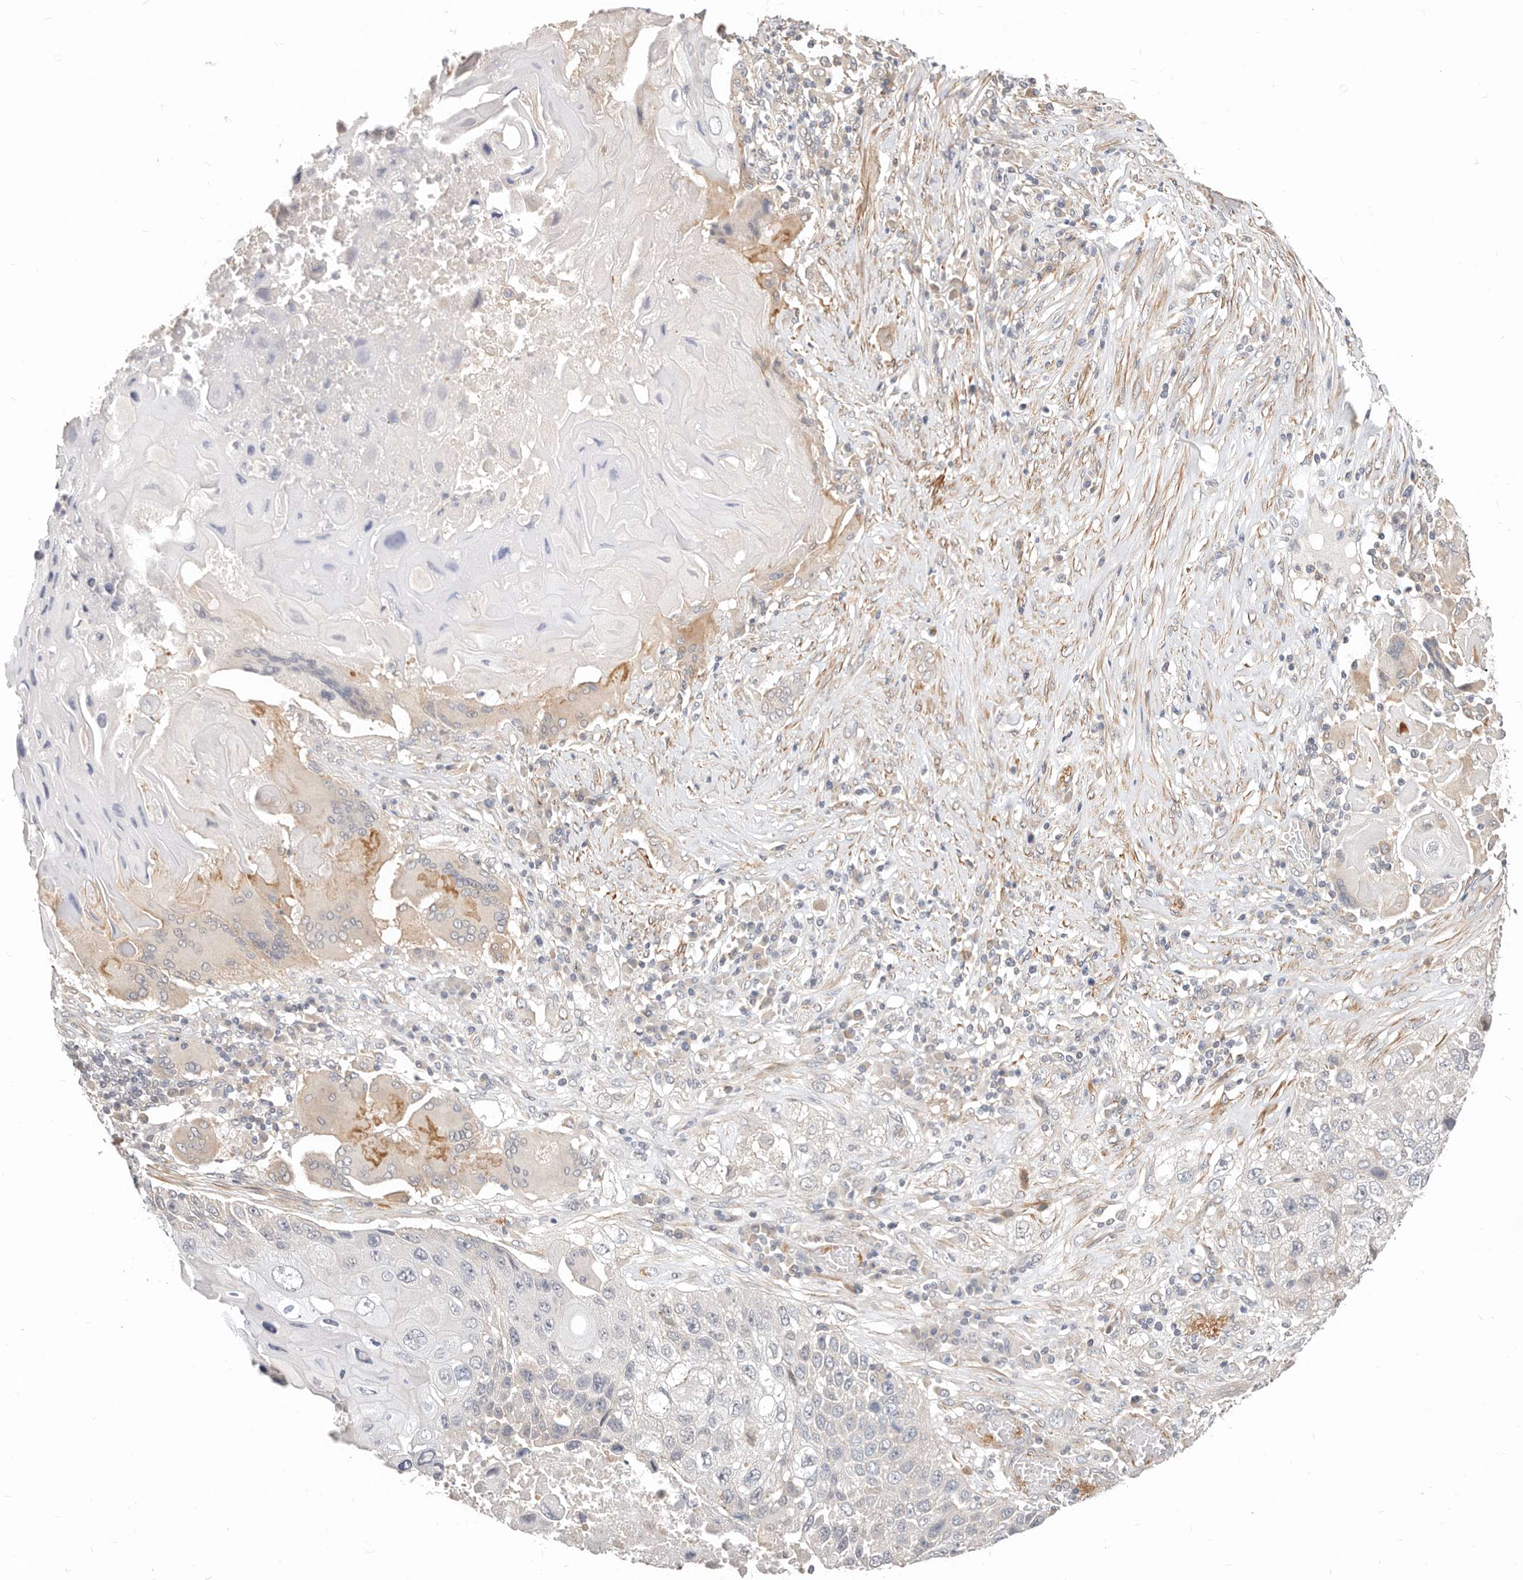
{"staining": {"intensity": "negative", "quantity": "none", "location": "none"}, "tissue": "lung cancer", "cell_type": "Tumor cells", "image_type": "cancer", "snomed": [{"axis": "morphology", "description": "Squamous cell carcinoma, NOS"}, {"axis": "topography", "description": "Lung"}], "caption": "A photomicrograph of human lung squamous cell carcinoma is negative for staining in tumor cells.", "gene": "ZRANB1", "patient": {"sex": "male", "age": 61}}